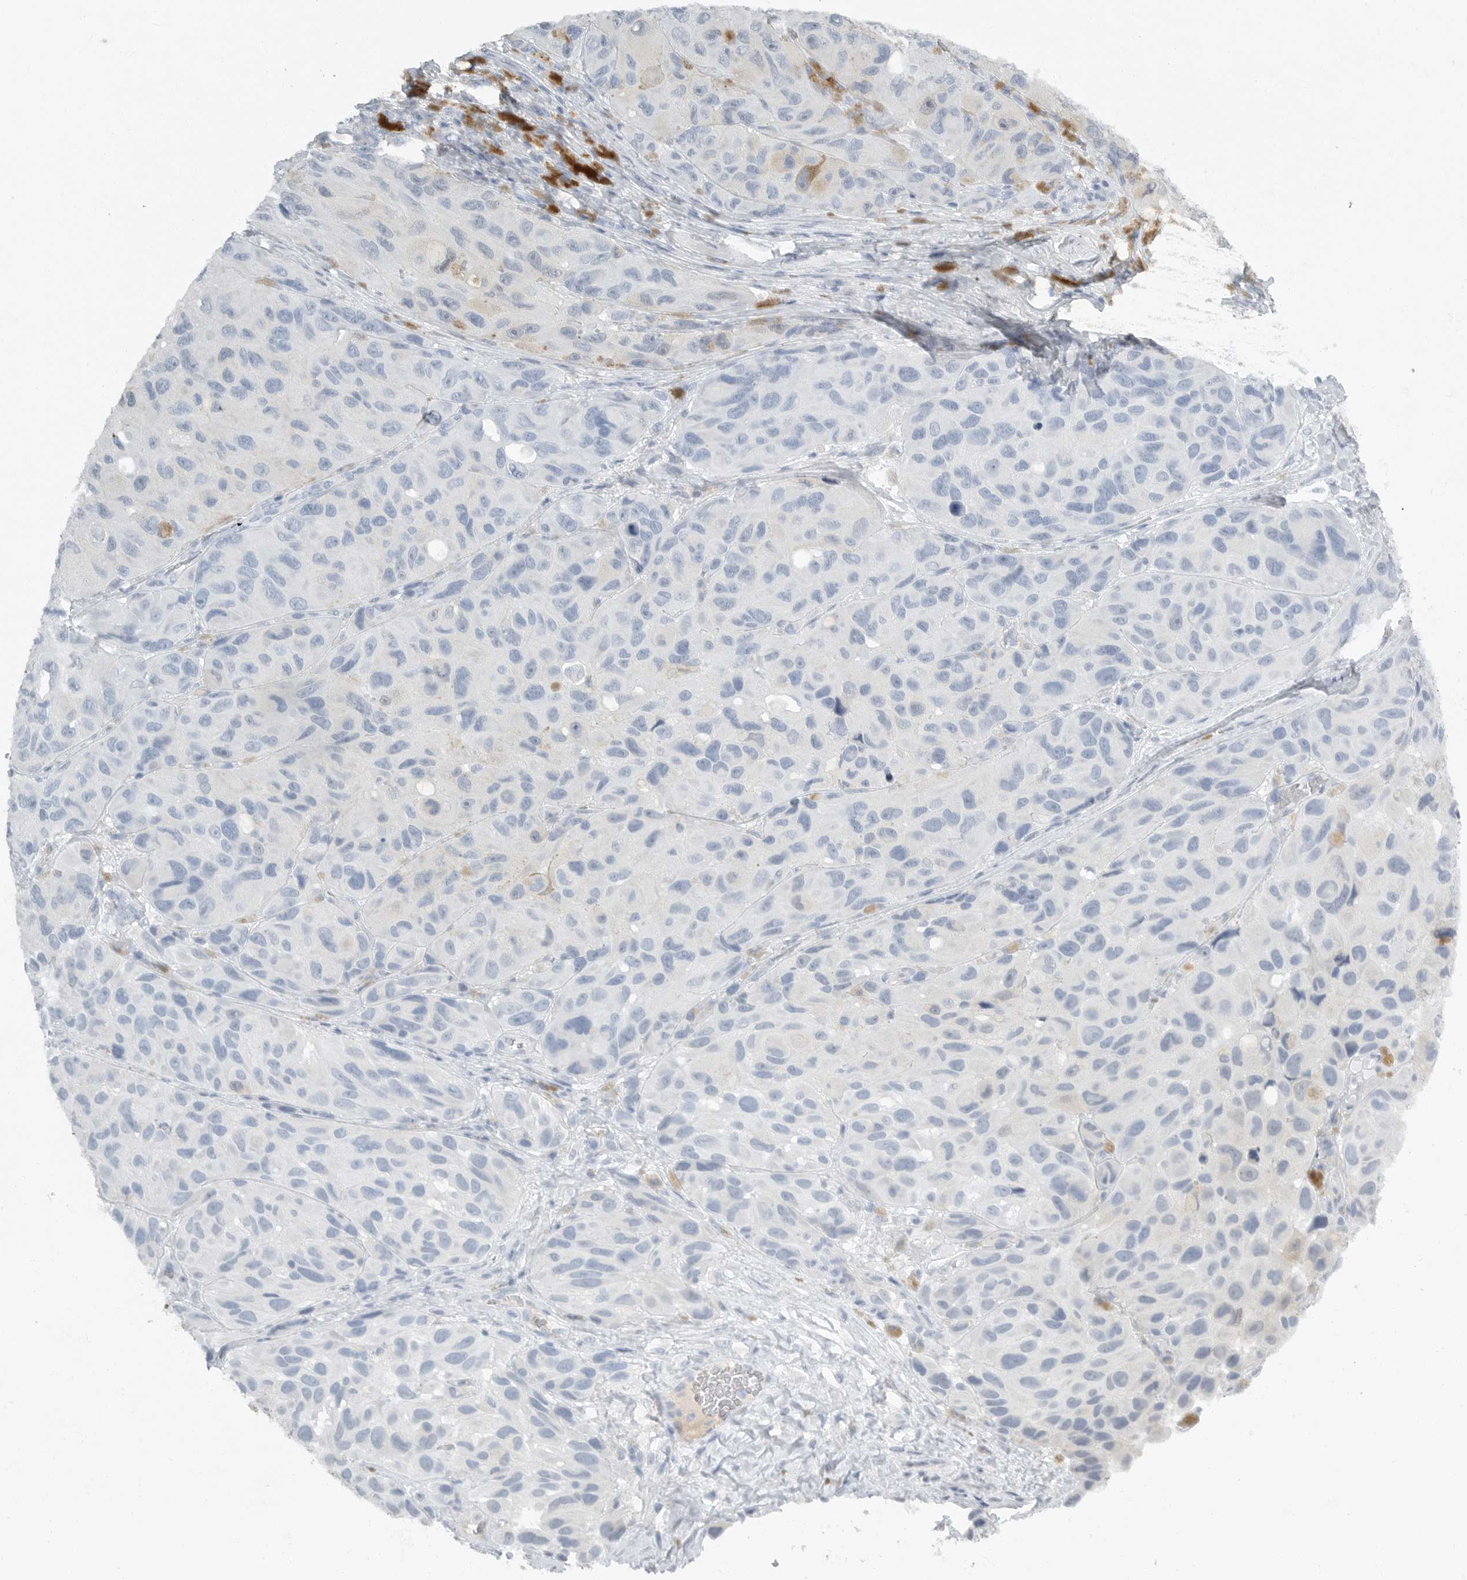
{"staining": {"intensity": "negative", "quantity": "none", "location": "none"}, "tissue": "melanoma", "cell_type": "Tumor cells", "image_type": "cancer", "snomed": [{"axis": "morphology", "description": "Malignant melanoma, NOS"}, {"axis": "topography", "description": "Skin"}], "caption": "An IHC photomicrograph of melanoma is shown. There is no staining in tumor cells of melanoma.", "gene": "PAM", "patient": {"sex": "female", "age": 73}}